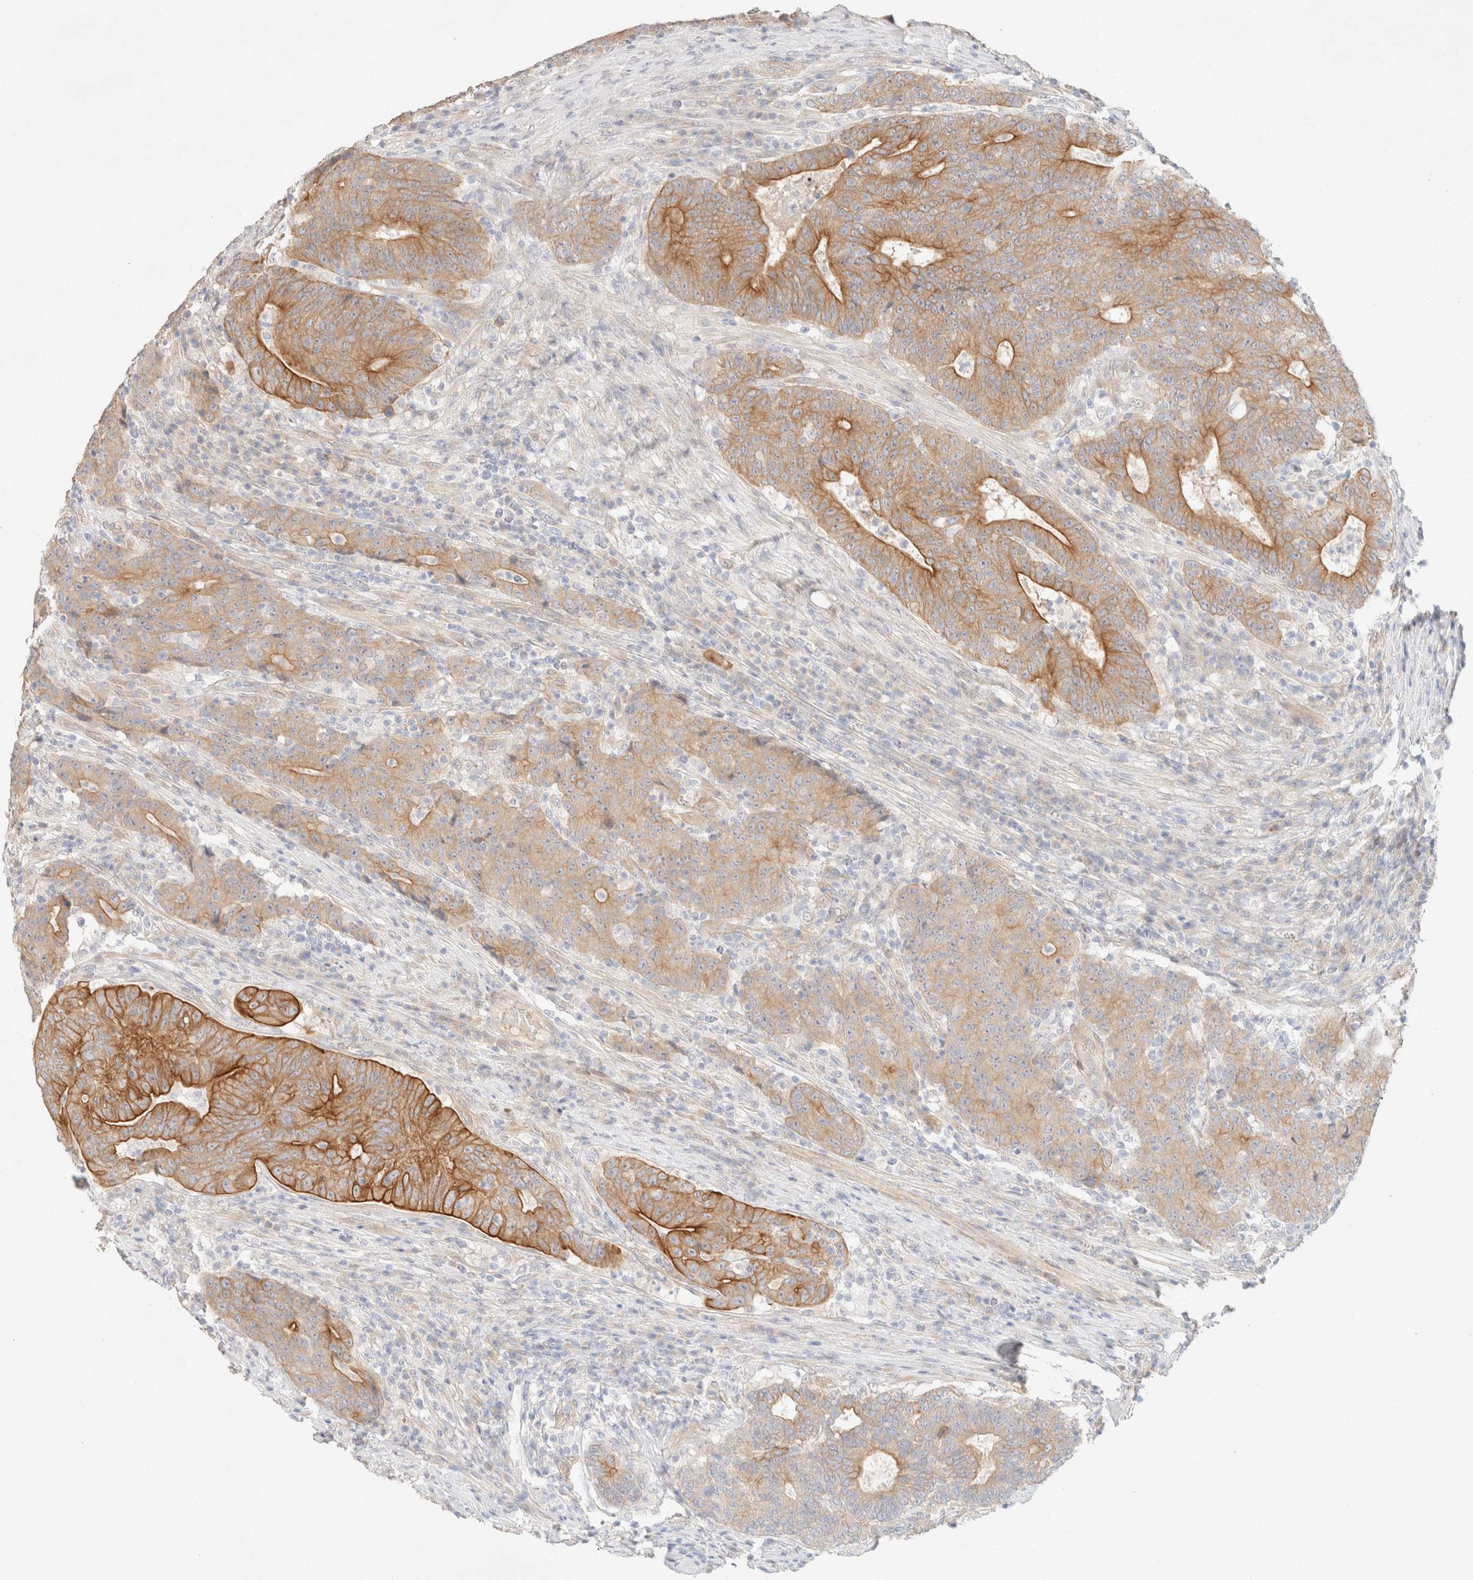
{"staining": {"intensity": "strong", "quantity": "25%-75%", "location": "cytoplasmic/membranous"}, "tissue": "colorectal cancer", "cell_type": "Tumor cells", "image_type": "cancer", "snomed": [{"axis": "morphology", "description": "Normal tissue, NOS"}, {"axis": "morphology", "description": "Adenocarcinoma, NOS"}, {"axis": "topography", "description": "Colon"}], "caption": "This is a histology image of IHC staining of colorectal cancer (adenocarcinoma), which shows strong positivity in the cytoplasmic/membranous of tumor cells.", "gene": "CSNK1E", "patient": {"sex": "female", "age": 75}}